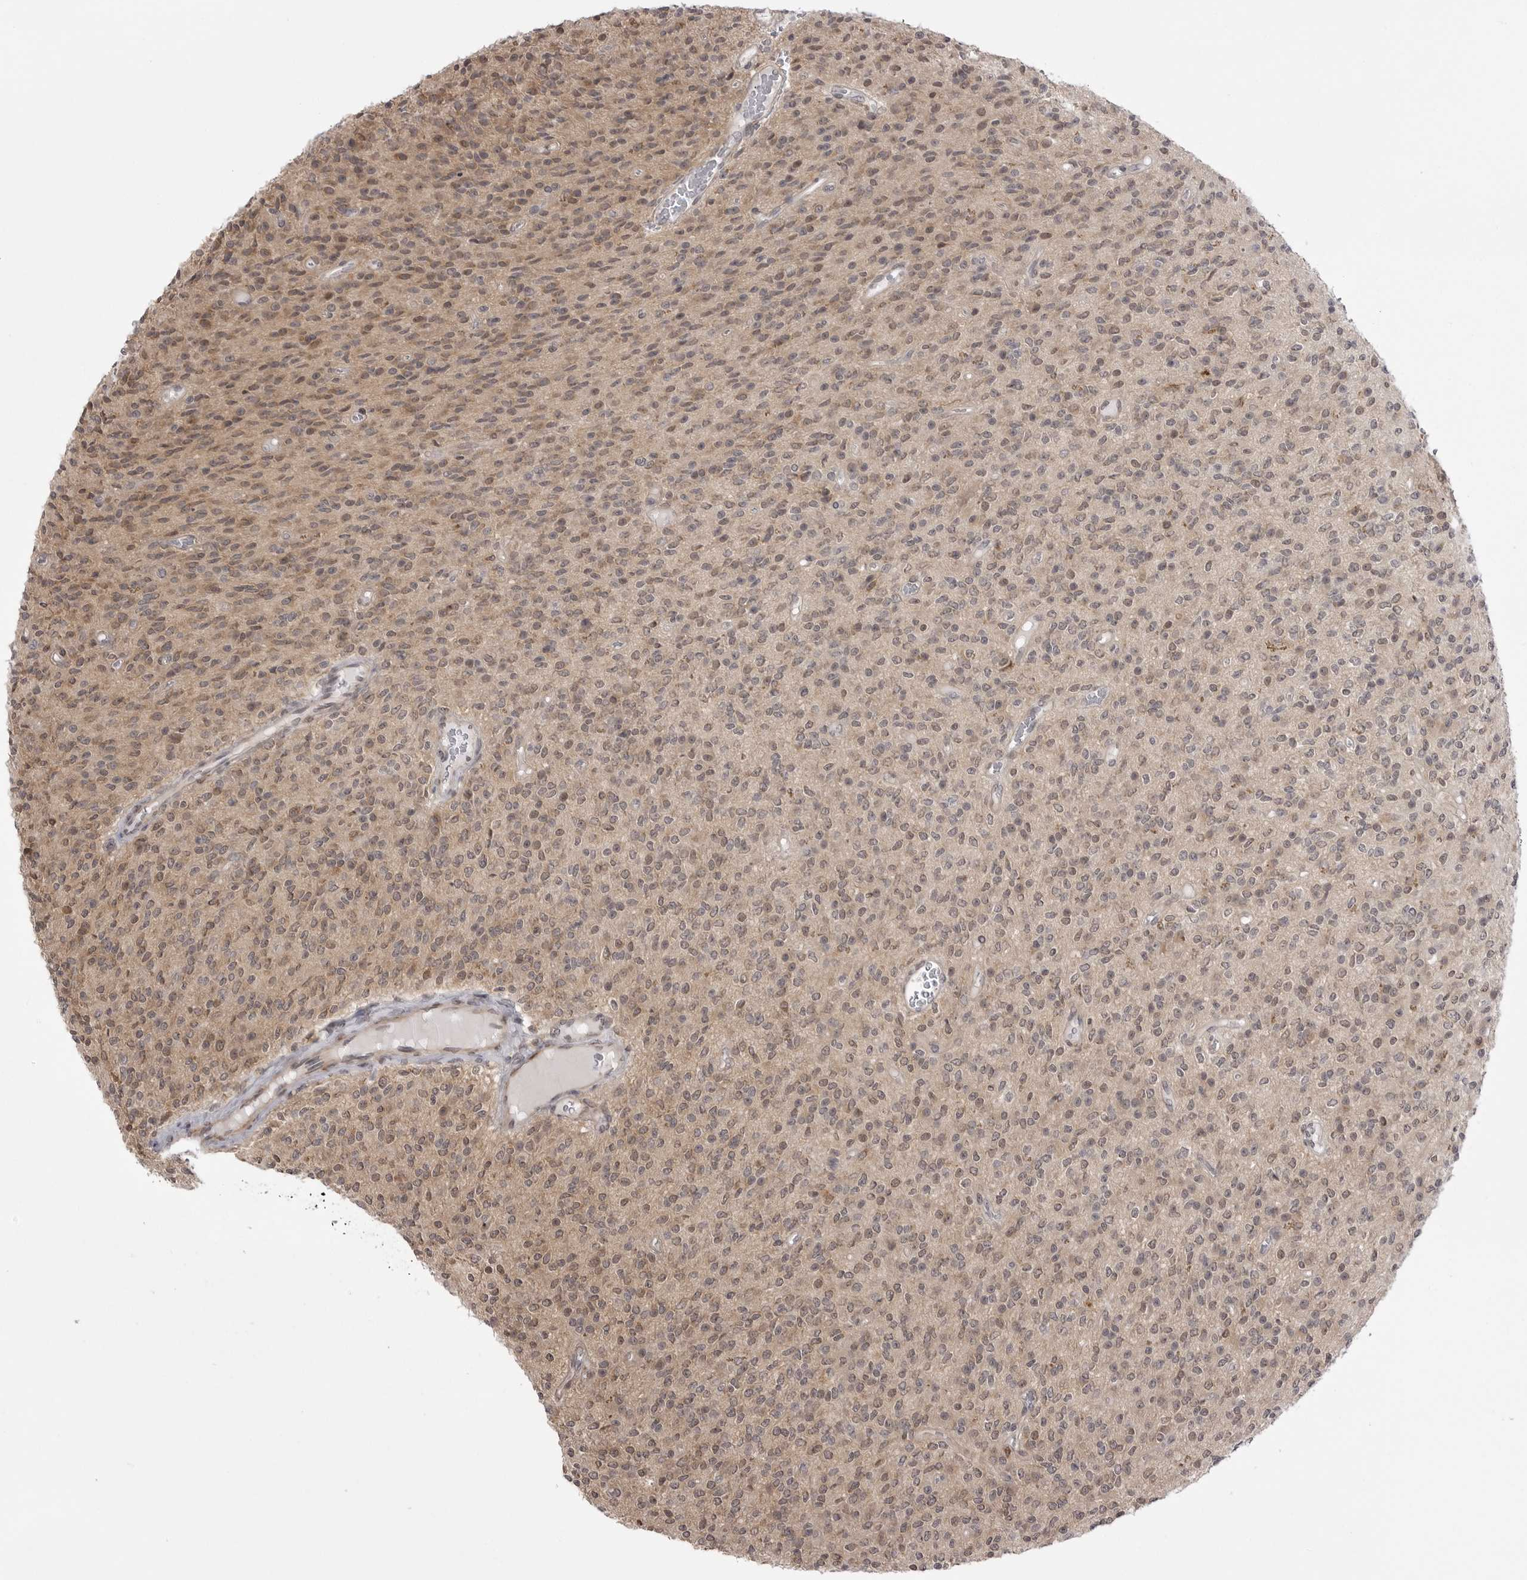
{"staining": {"intensity": "moderate", "quantity": ">75%", "location": "nuclear"}, "tissue": "glioma", "cell_type": "Tumor cells", "image_type": "cancer", "snomed": [{"axis": "morphology", "description": "Glioma, malignant, High grade"}, {"axis": "topography", "description": "Brain"}], "caption": "Tumor cells exhibit medium levels of moderate nuclear expression in about >75% of cells in human glioma.", "gene": "PTK2B", "patient": {"sex": "male", "age": 34}}